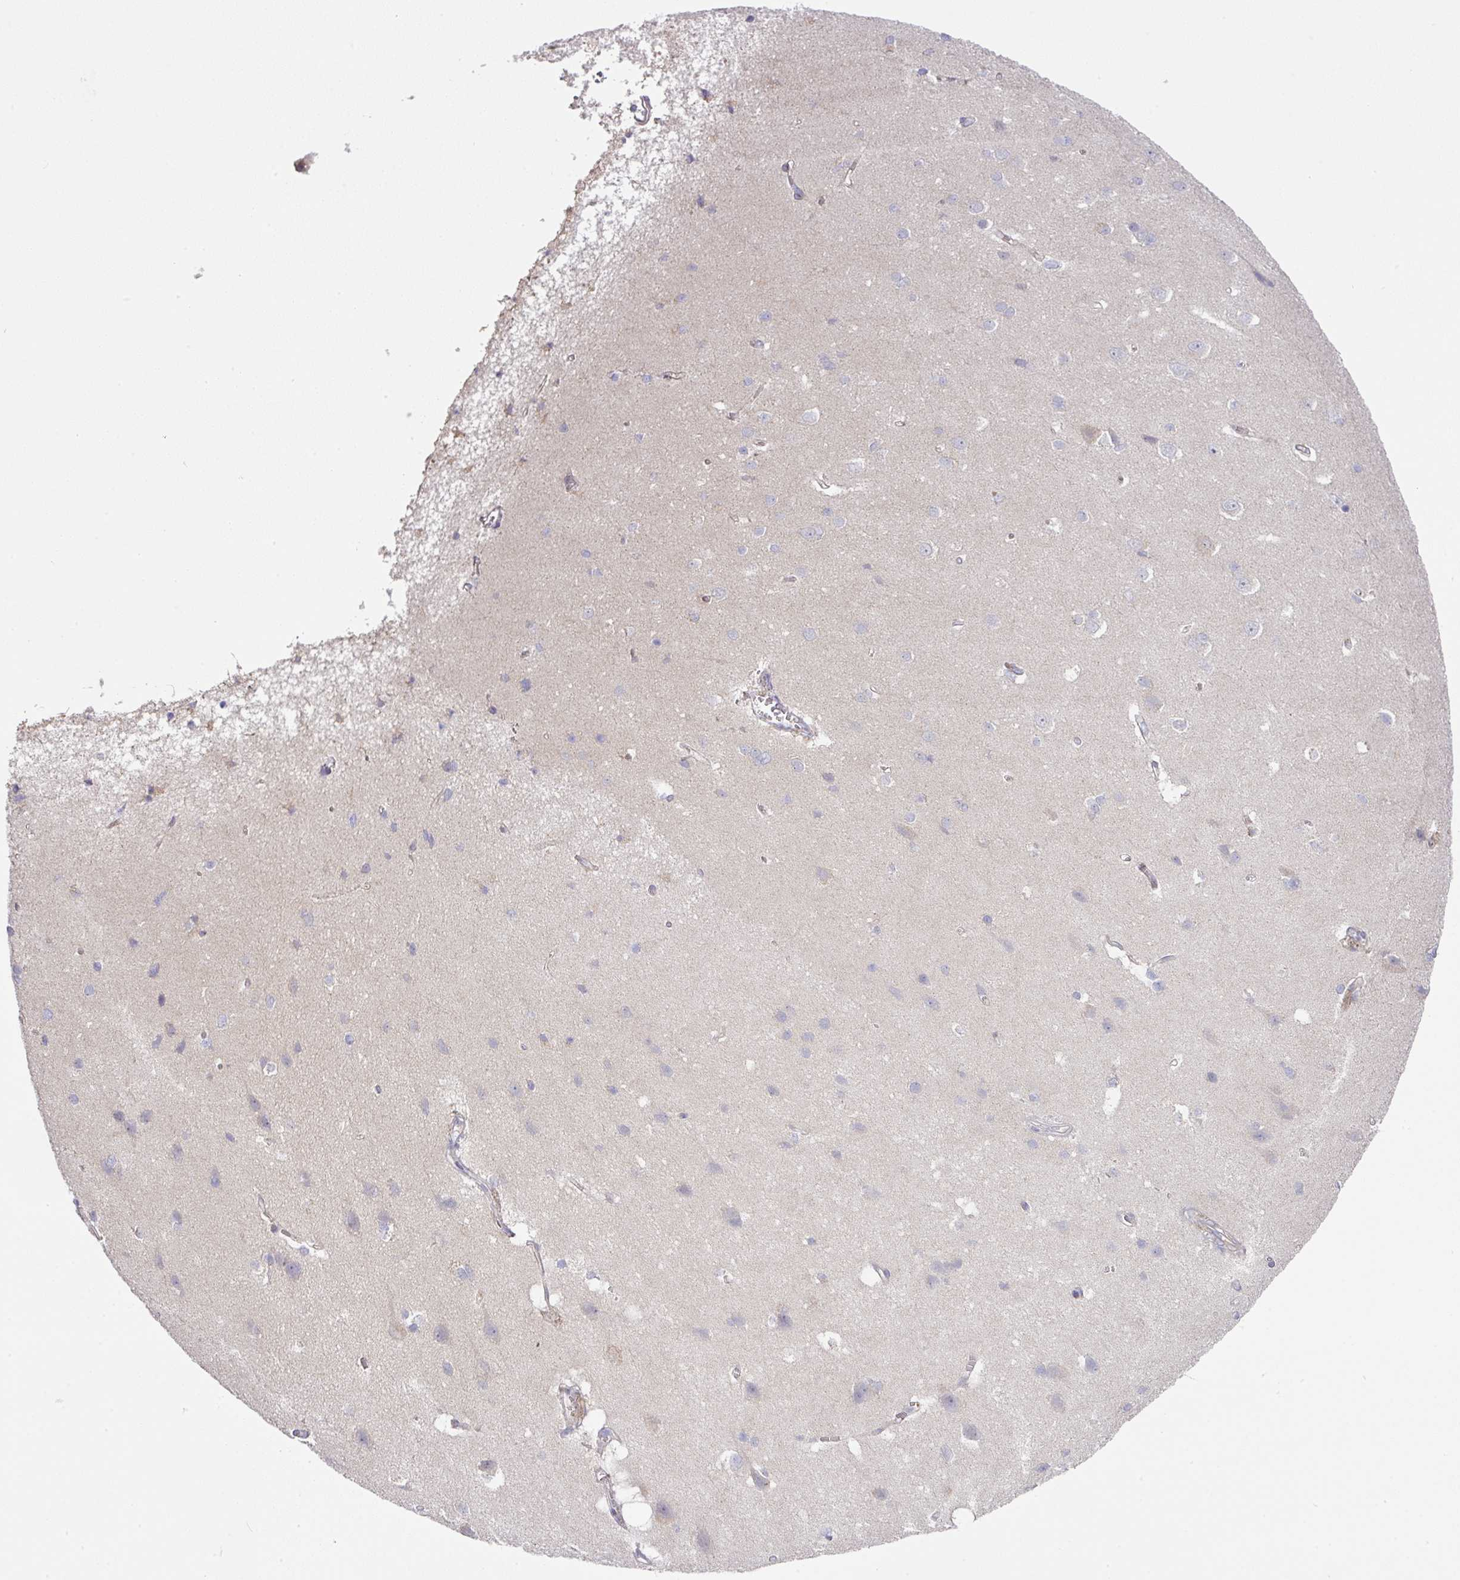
{"staining": {"intensity": "weak", "quantity": ">75%", "location": "cytoplasmic/membranous"}, "tissue": "cerebral cortex", "cell_type": "Endothelial cells", "image_type": "normal", "snomed": [{"axis": "morphology", "description": "Normal tissue, NOS"}, {"axis": "topography", "description": "Cerebral cortex"}], "caption": "Immunohistochemistry (IHC) image of benign human cerebral cortex stained for a protein (brown), which reveals low levels of weak cytoplasmic/membranous positivity in approximately >75% of endothelial cells.", "gene": "STK35", "patient": {"sex": "male", "age": 37}}